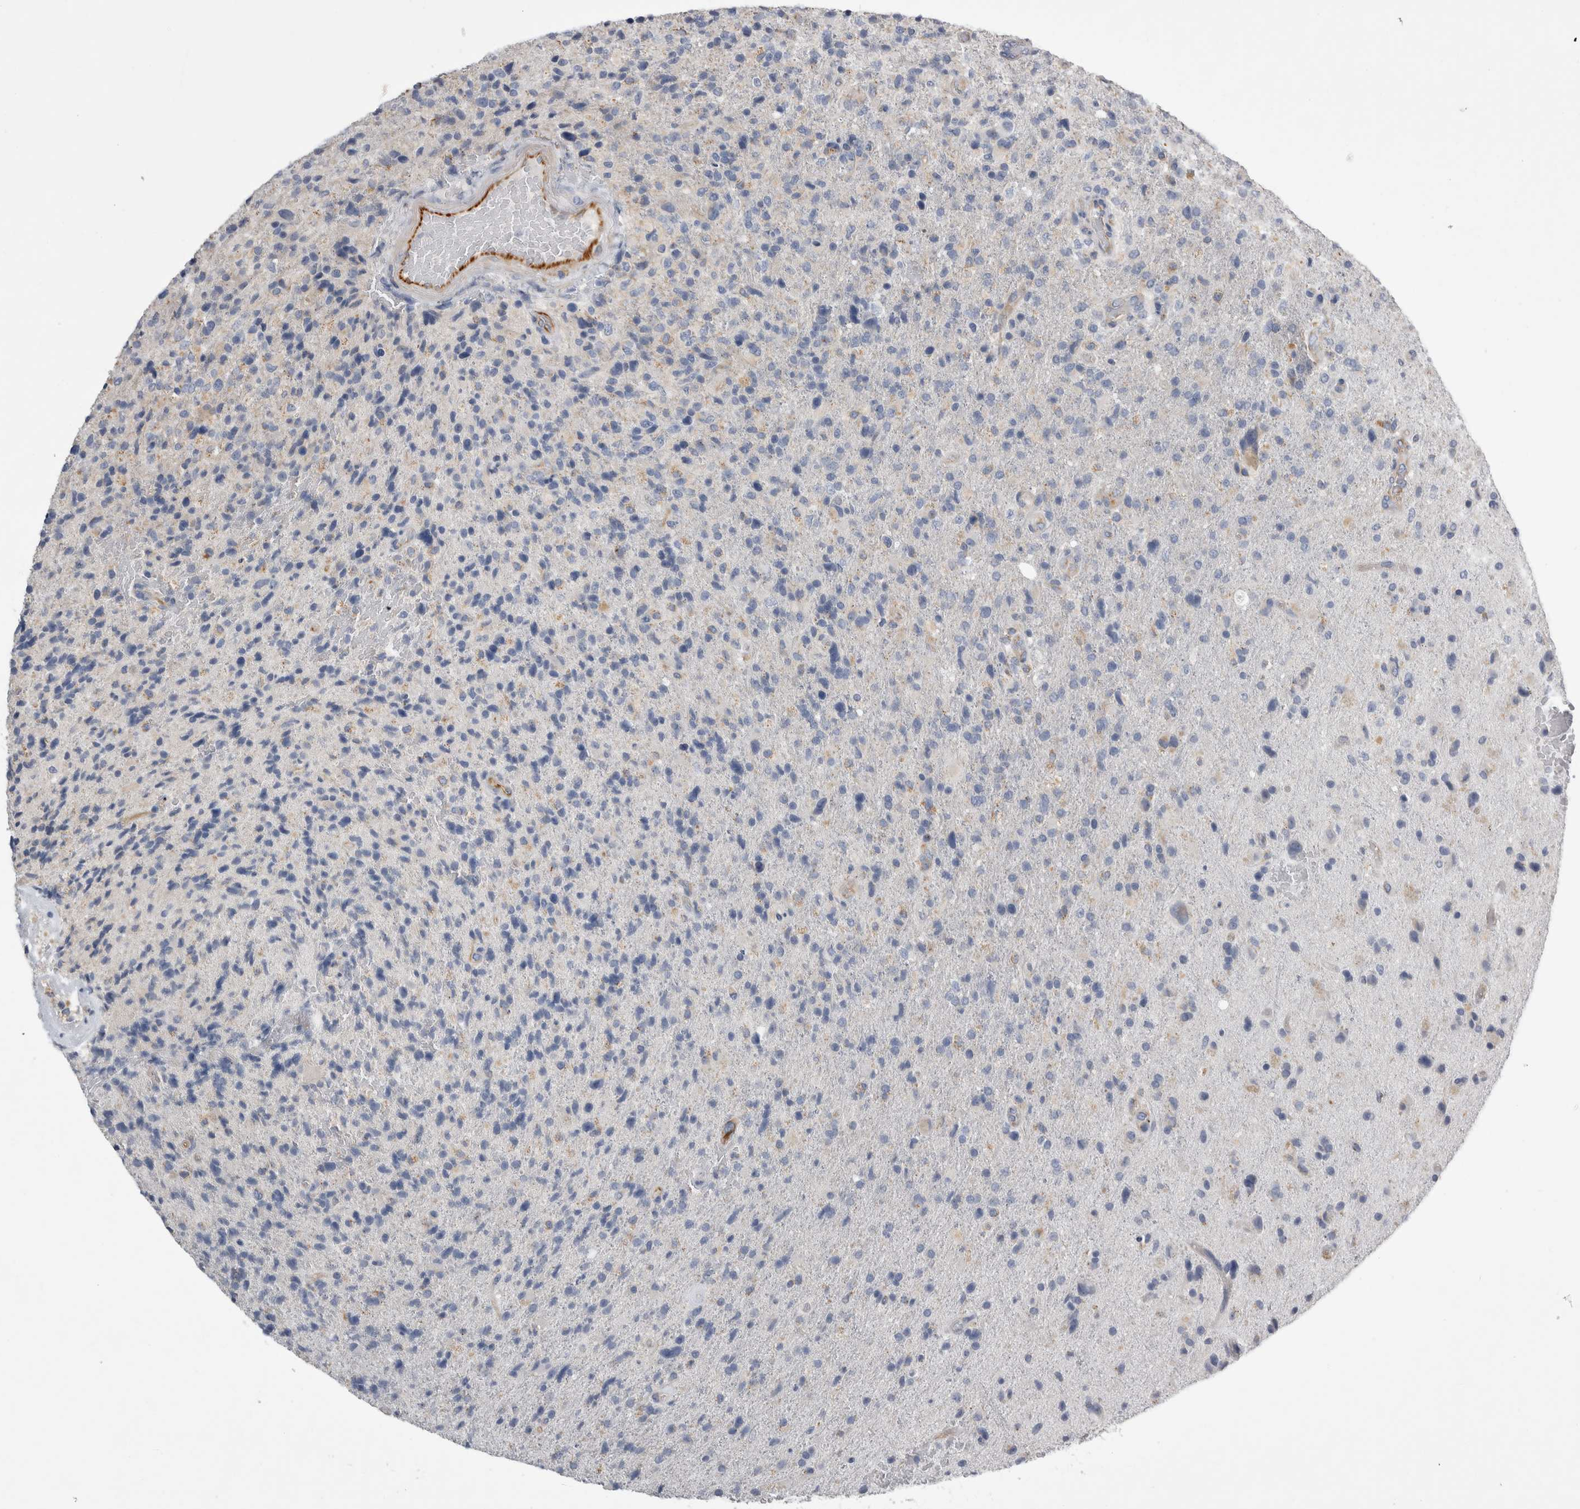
{"staining": {"intensity": "negative", "quantity": "none", "location": "none"}, "tissue": "glioma", "cell_type": "Tumor cells", "image_type": "cancer", "snomed": [{"axis": "morphology", "description": "Glioma, malignant, High grade"}, {"axis": "topography", "description": "Brain"}], "caption": "This photomicrograph is of glioma stained with immunohistochemistry (IHC) to label a protein in brown with the nuclei are counter-stained blue. There is no staining in tumor cells. (Immunohistochemistry, brightfield microscopy, high magnification).", "gene": "STRADB", "patient": {"sex": "male", "age": 72}}